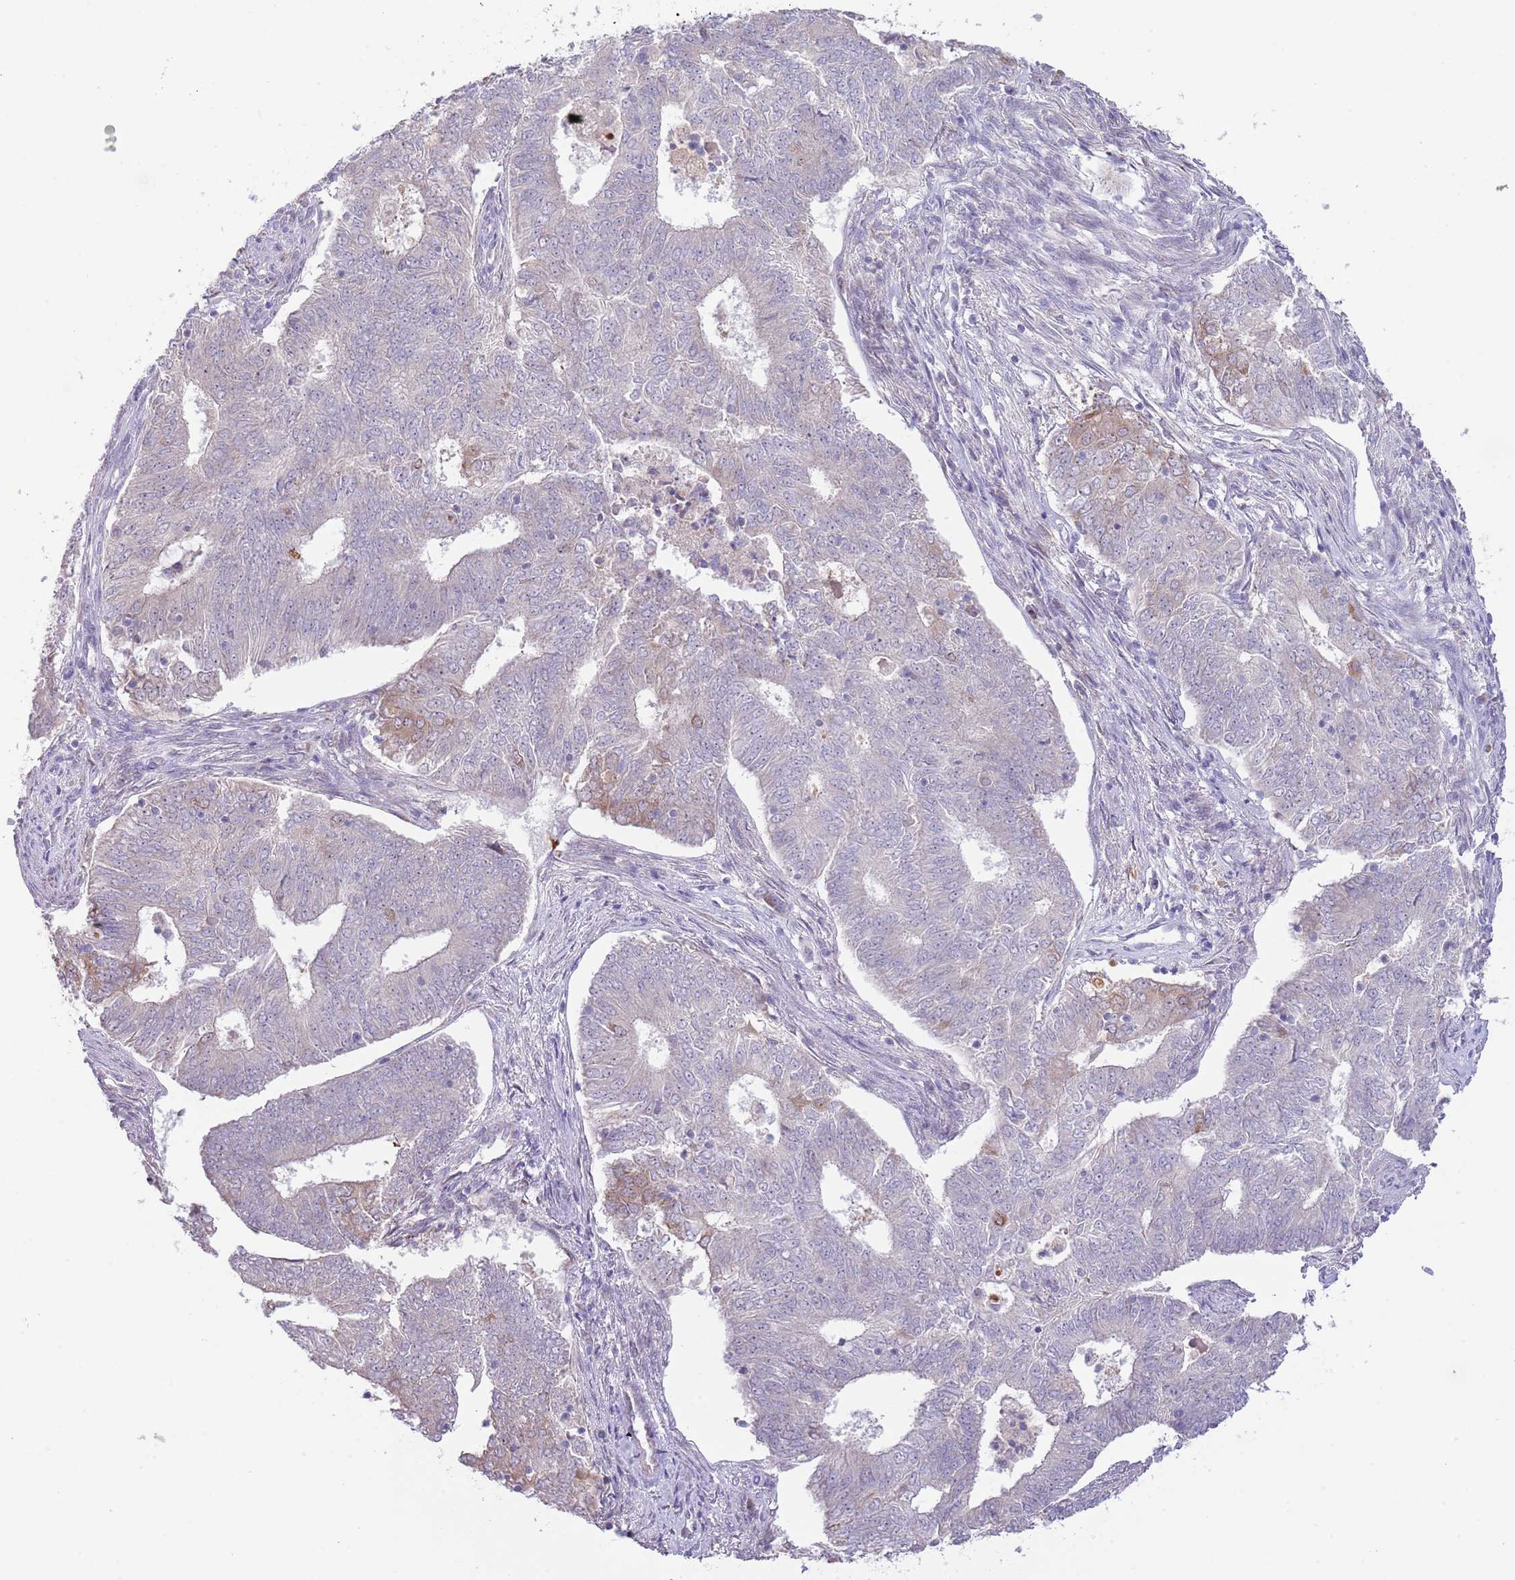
{"staining": {"intensity": "weak", "quantity": "<25%", "location": "cytoplasmic/membranous"}, "tissue": "endometrial cancer", "cell_type": "Tumor cells", "image_type": "cancer", "snomed": [{"axis": "morphology", "description": "Adenocarcinoma, NOS"}, {"axis": "topography", "description": "Endometrium"}], "caption": "Immunohistochemistry (IHC) photomicrograph of neoplastic tissue: human endometrial cancer stained with DAB shows no significant protein expression in tumor cells.", "gene": "AP1S2", "patient": {"sex": "female", "age": 62}}